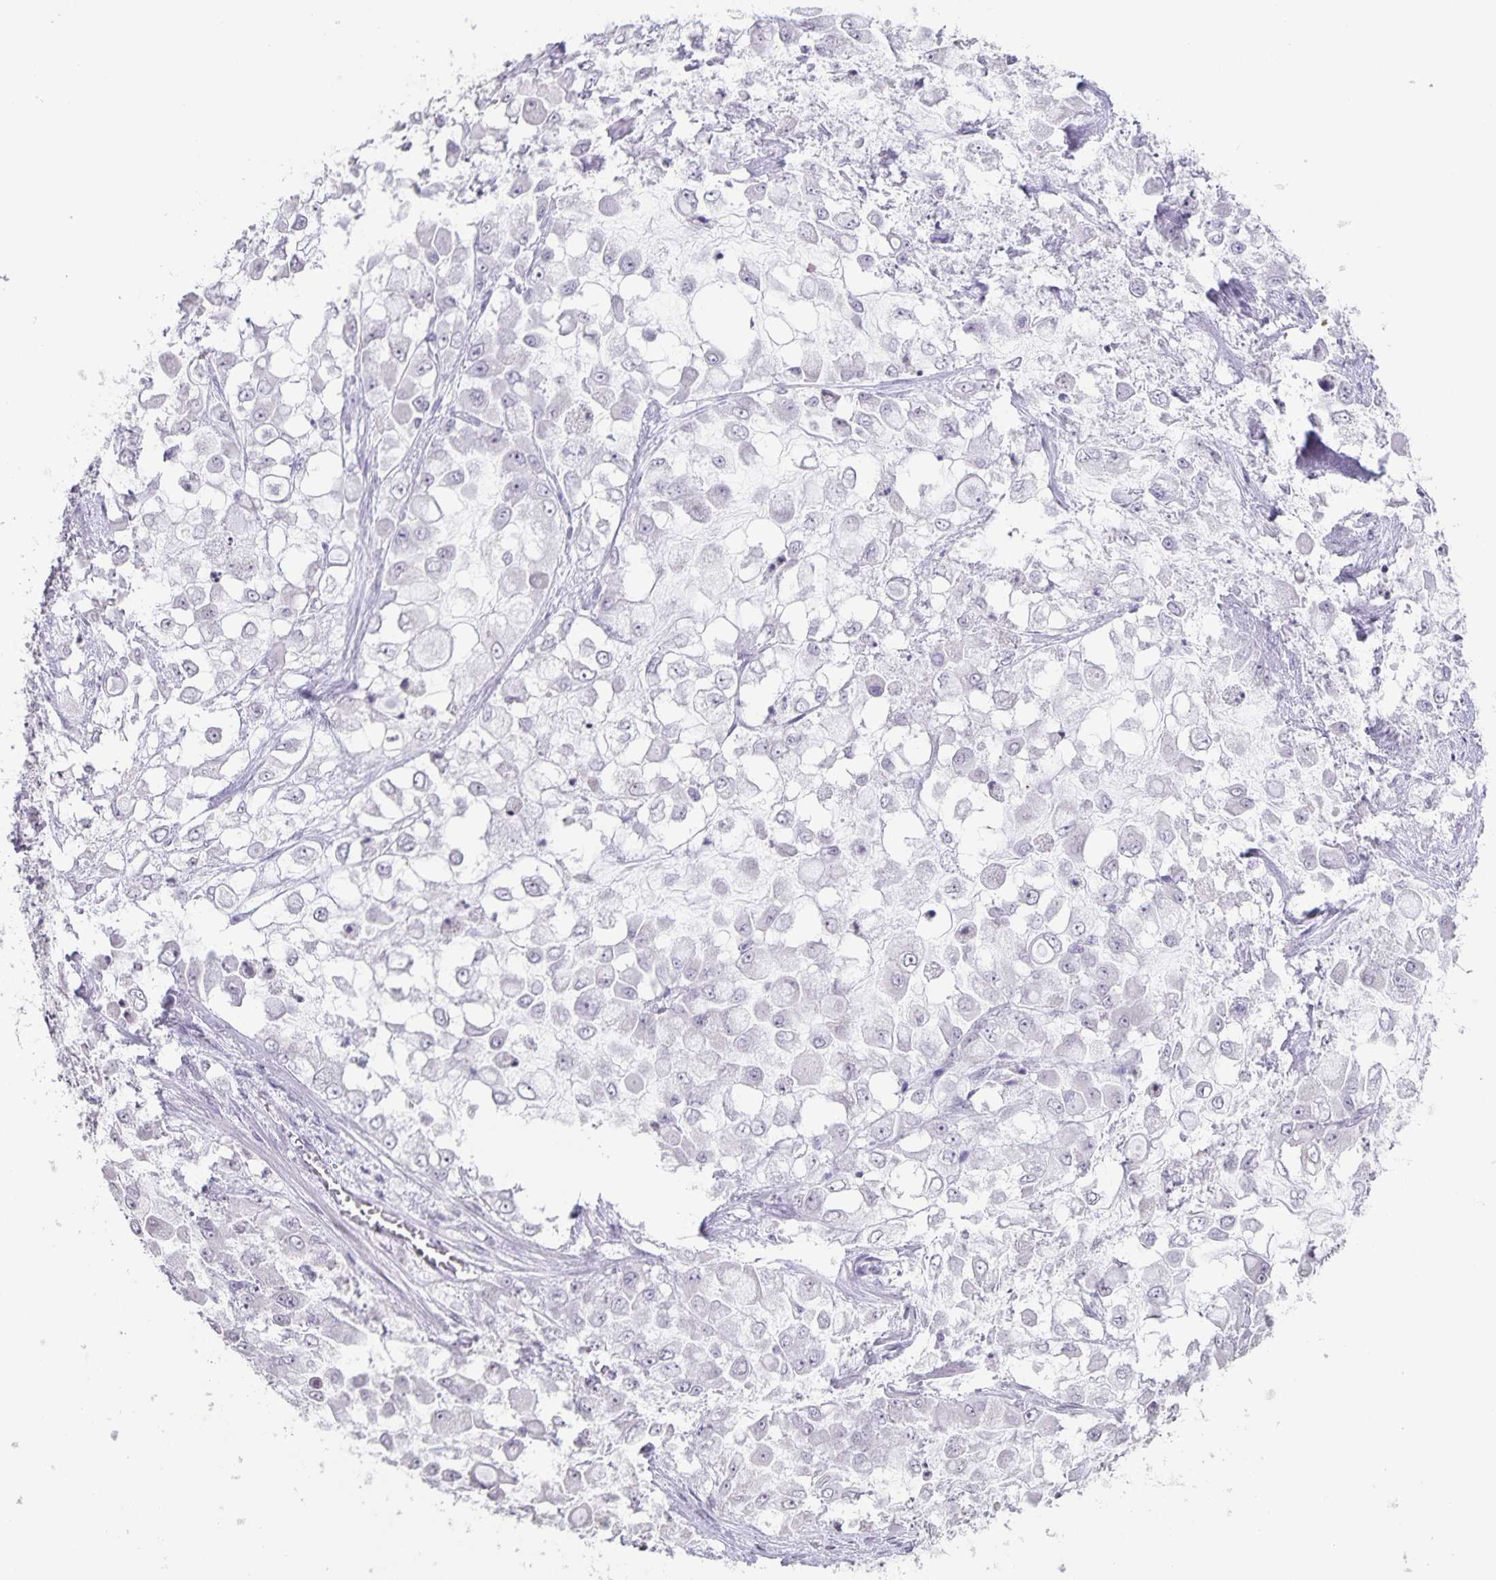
{"staining": {"intensity": "negative", "quantity": "none", "location": "none"}, "tissue": "stomach cancer", "cell_type": "Tumor cells", "image_type": "cancer", "snomed": [{"axis": "morphology", "description": "Adenocarcinoma, NOS"}, {"axis": "topography", "description": "Stomach"}], "caption": "The histopathology image exhibits no significant staining in tumor cells of adenocarcinoma (stomach).", "gene": "AQP4", "patient": {"sex": "female", "age": 76}}